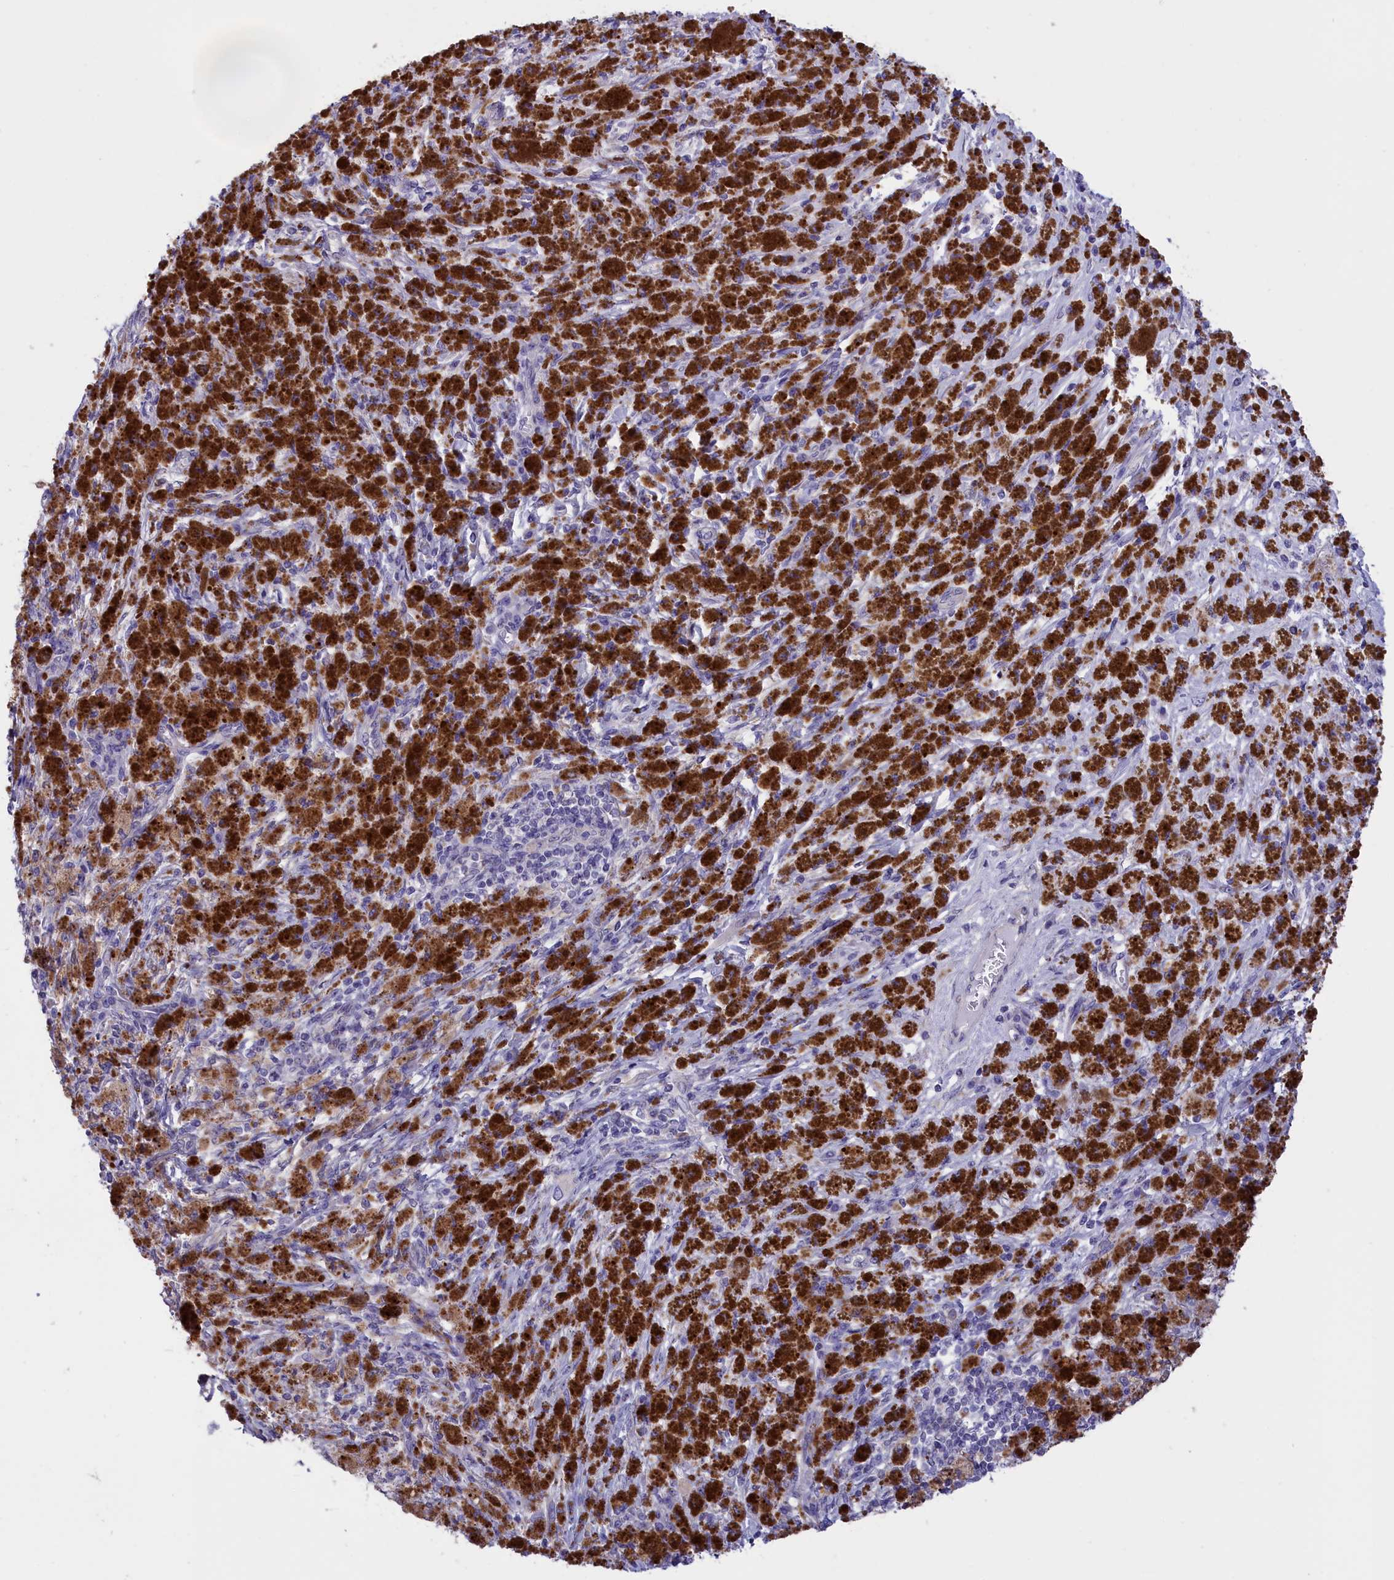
{"staining": {"intensity": "negative", "quantity": "none", "location": "none"}, "tissue": "melanoma", "cell_type": "Tumor cells", "image_type": "cancer", "snomed": [{"axis": "morphology", "description": "Malignant melanoma, NOS"}, {"axis": "topography", "description": "Skin"}], "caption": "Immunohistochemical staining of human malignant melanoma shows no significant expression in tumor cells.", "gene": "CYP2U1", "patient": {"sex": "female", "age": 52}}